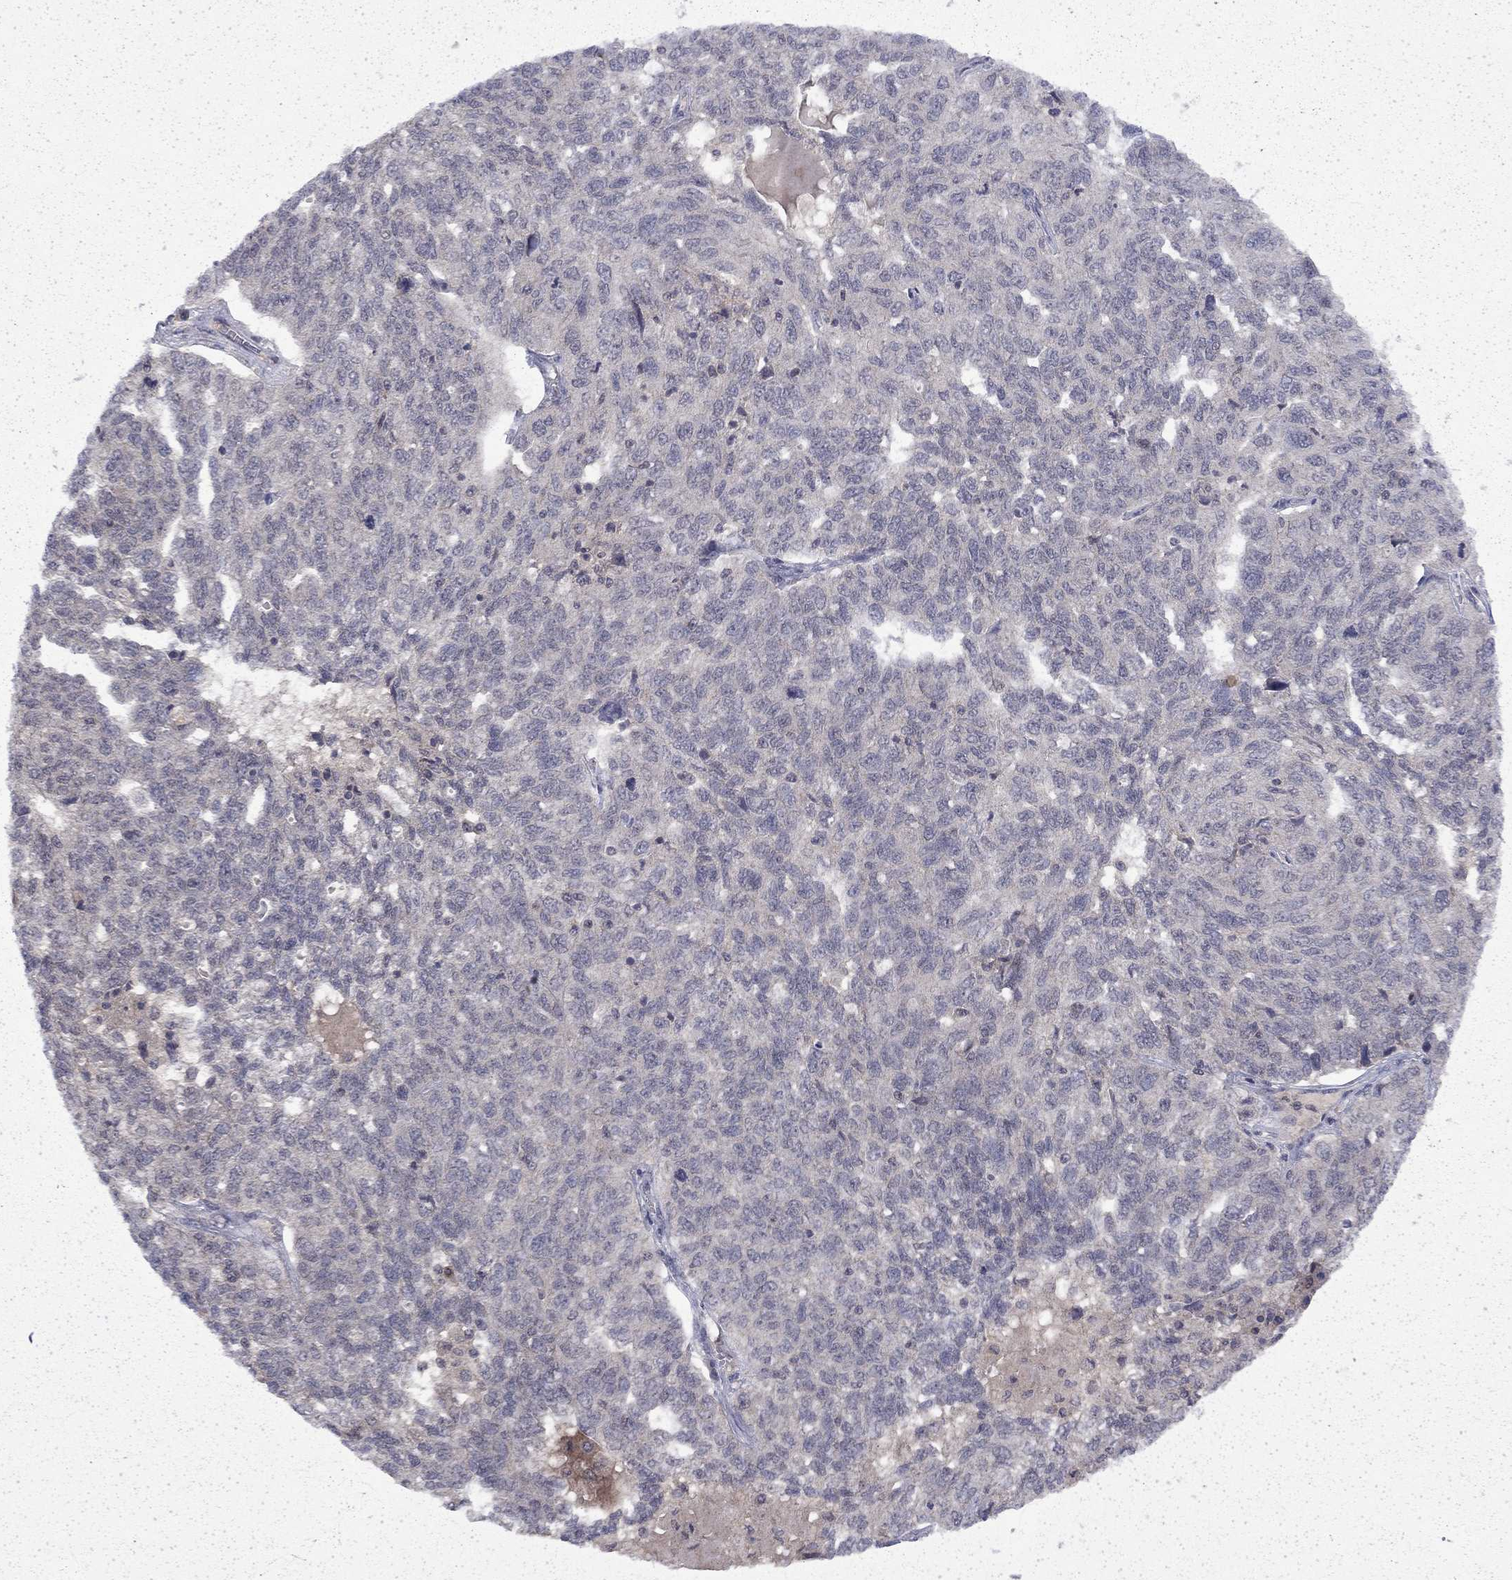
{"staining": {"intensity": "negative", "quantity": "none", "location": "none"}, "tissue": "ovarian cancer", "cell_type": "Tumor cells", "image_type": "cancer", "snomed": [{"axis": "morphology", "description": "Cystadenocarcinoma, serous, NOS"}, {"axis": "topography", "description": "Ovary"}], "caption": "Tumor cells are negative for brown protein staining in serous cystadenocarcinoma (ovarian). The staining was performed using DAB to visualize the protein expression in brown, while the nuclei were stained in blue with hematoxylin (Magnification: 20x).", "gene": "CHAT", "patient": {"sex": "female", "age": 71}}